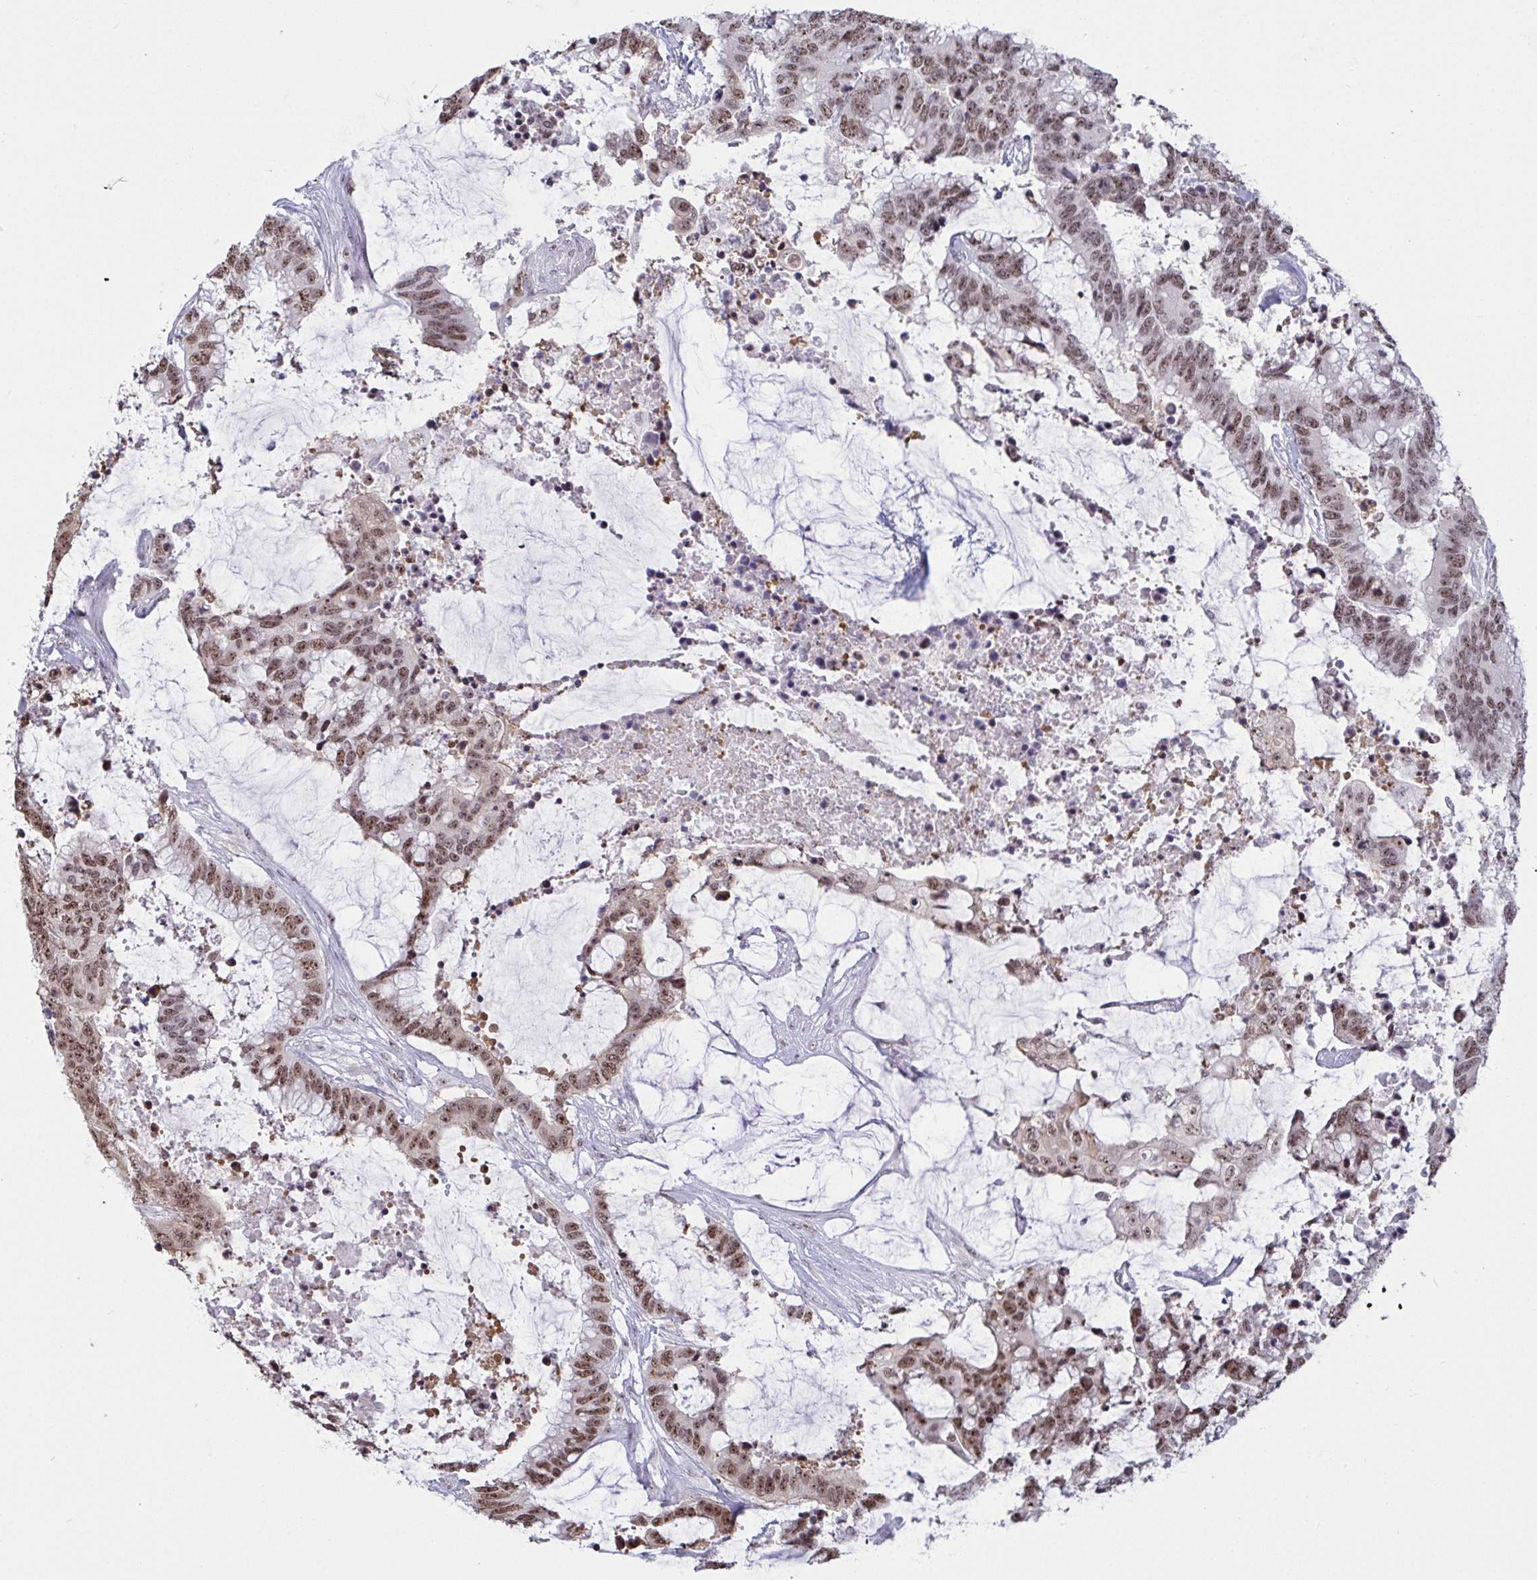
{"staining": {"intensity": "moderate", "quantity": ">75%", "location": "nuclear"}, "tissue": "colorectal cancer", "cell_type": "Tumor cells", "image_type": "cancer", "snomed": [{"axis": "morphology", "description": "Adenocarcinoma, NOS"}, {"axis": "topography", "description": "Rectum"}], "caption": "Adenocarcinoma (colorectal) tissue shows moderate nuclear expression in about >75% of tumor cells, visualized by immunohistochemistry.", "gene": "SUPT16H", "patient": {"sex": "female", "age": 59}}